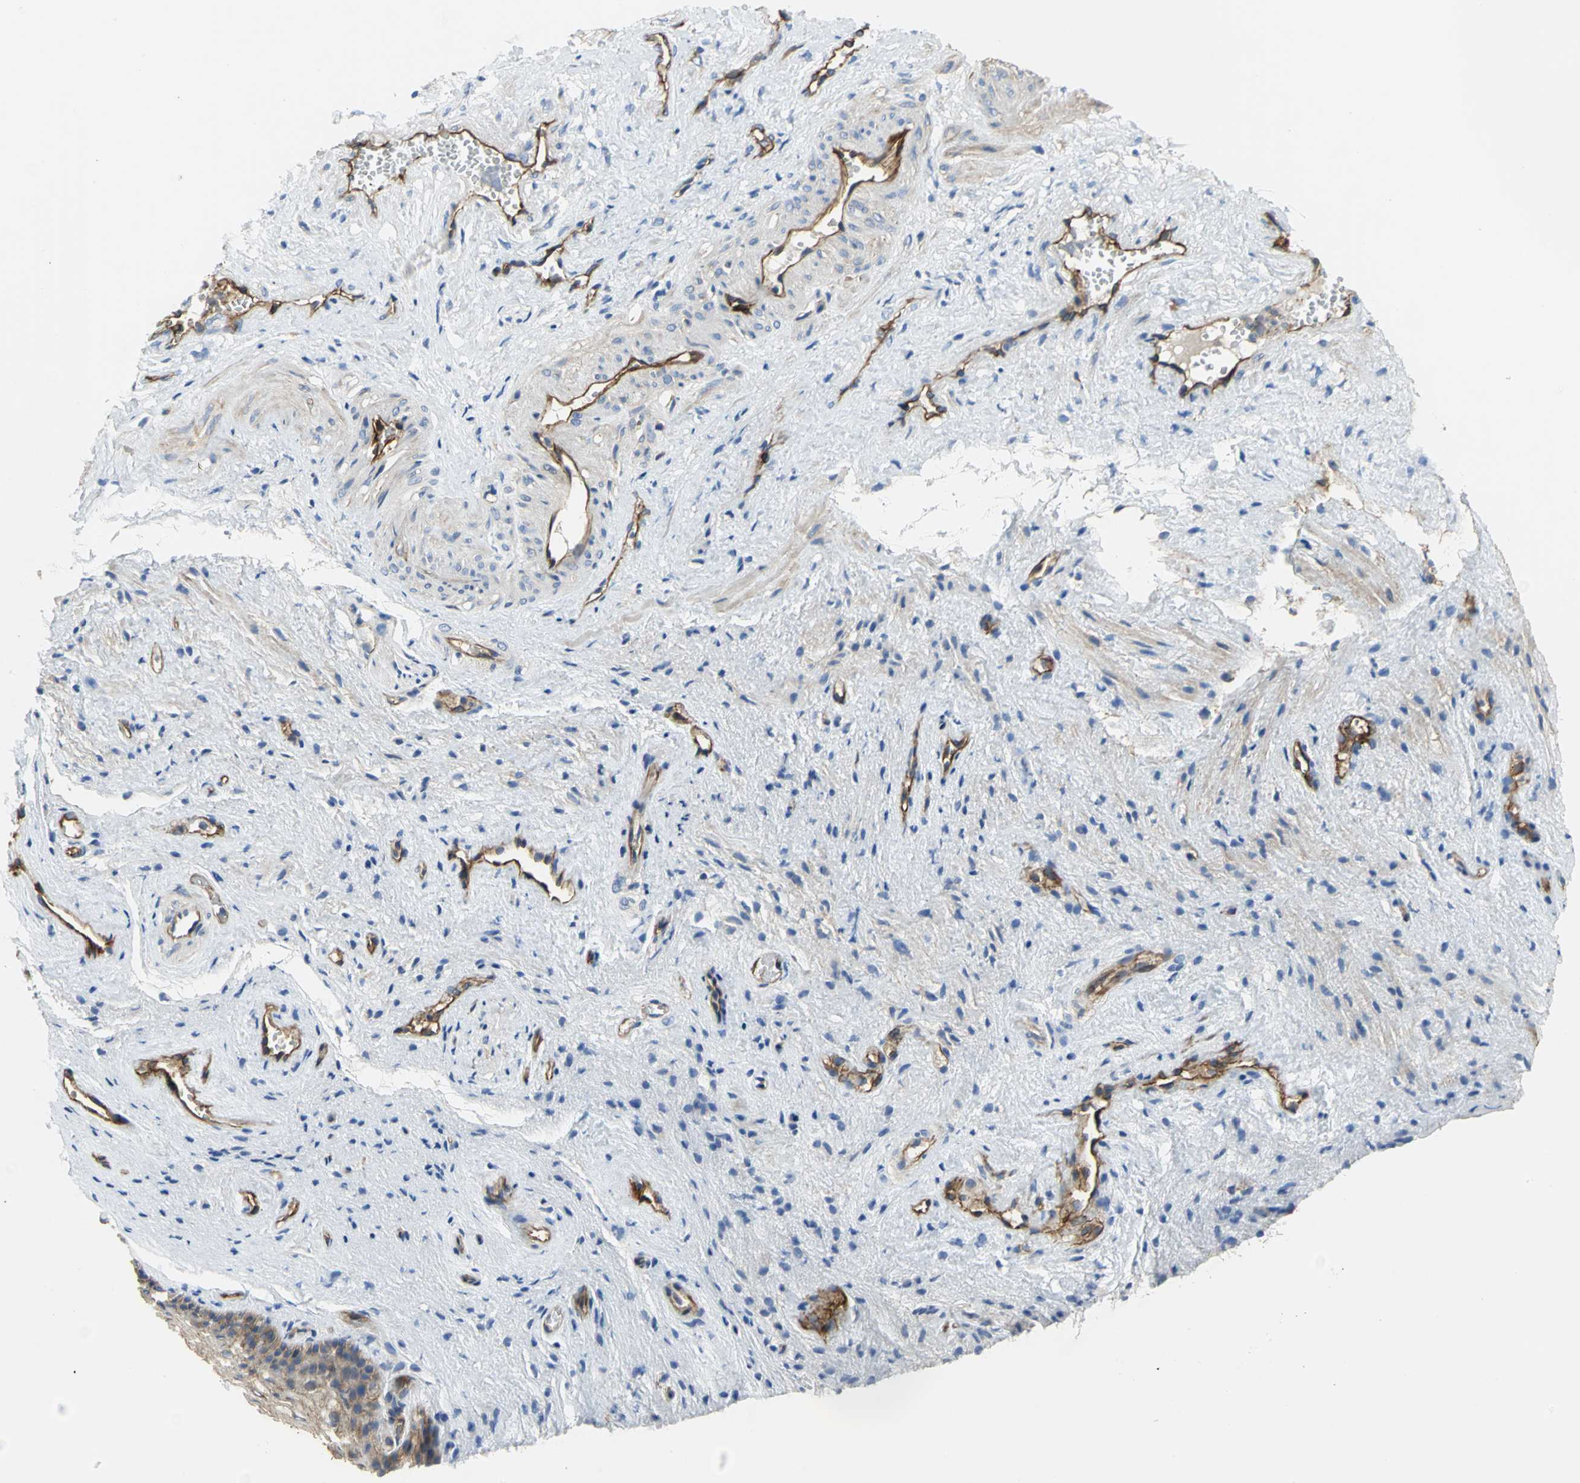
{"staining": {"intensity": "moderate", "quantity": ">75%", "location": "cytoplasmic/membranous"}, "tissue": "vagina", "cell_type": "Squamous epithelial cells", "image_type": "normal", "snomed": [{"axis": "morphology", "description": "Normal tissue, NOS"}, {"axis": "topography", "description": "Vagina"}], "caption": "Immunohistochemical staining of unremarkable vagina reveals >75% levels of moderate cytoplasmic/membranous protein staining in approximately >75% of squamous epithelial cells.", "gene": "FLNB", "patient": {"sex": "female", "age": 34}}